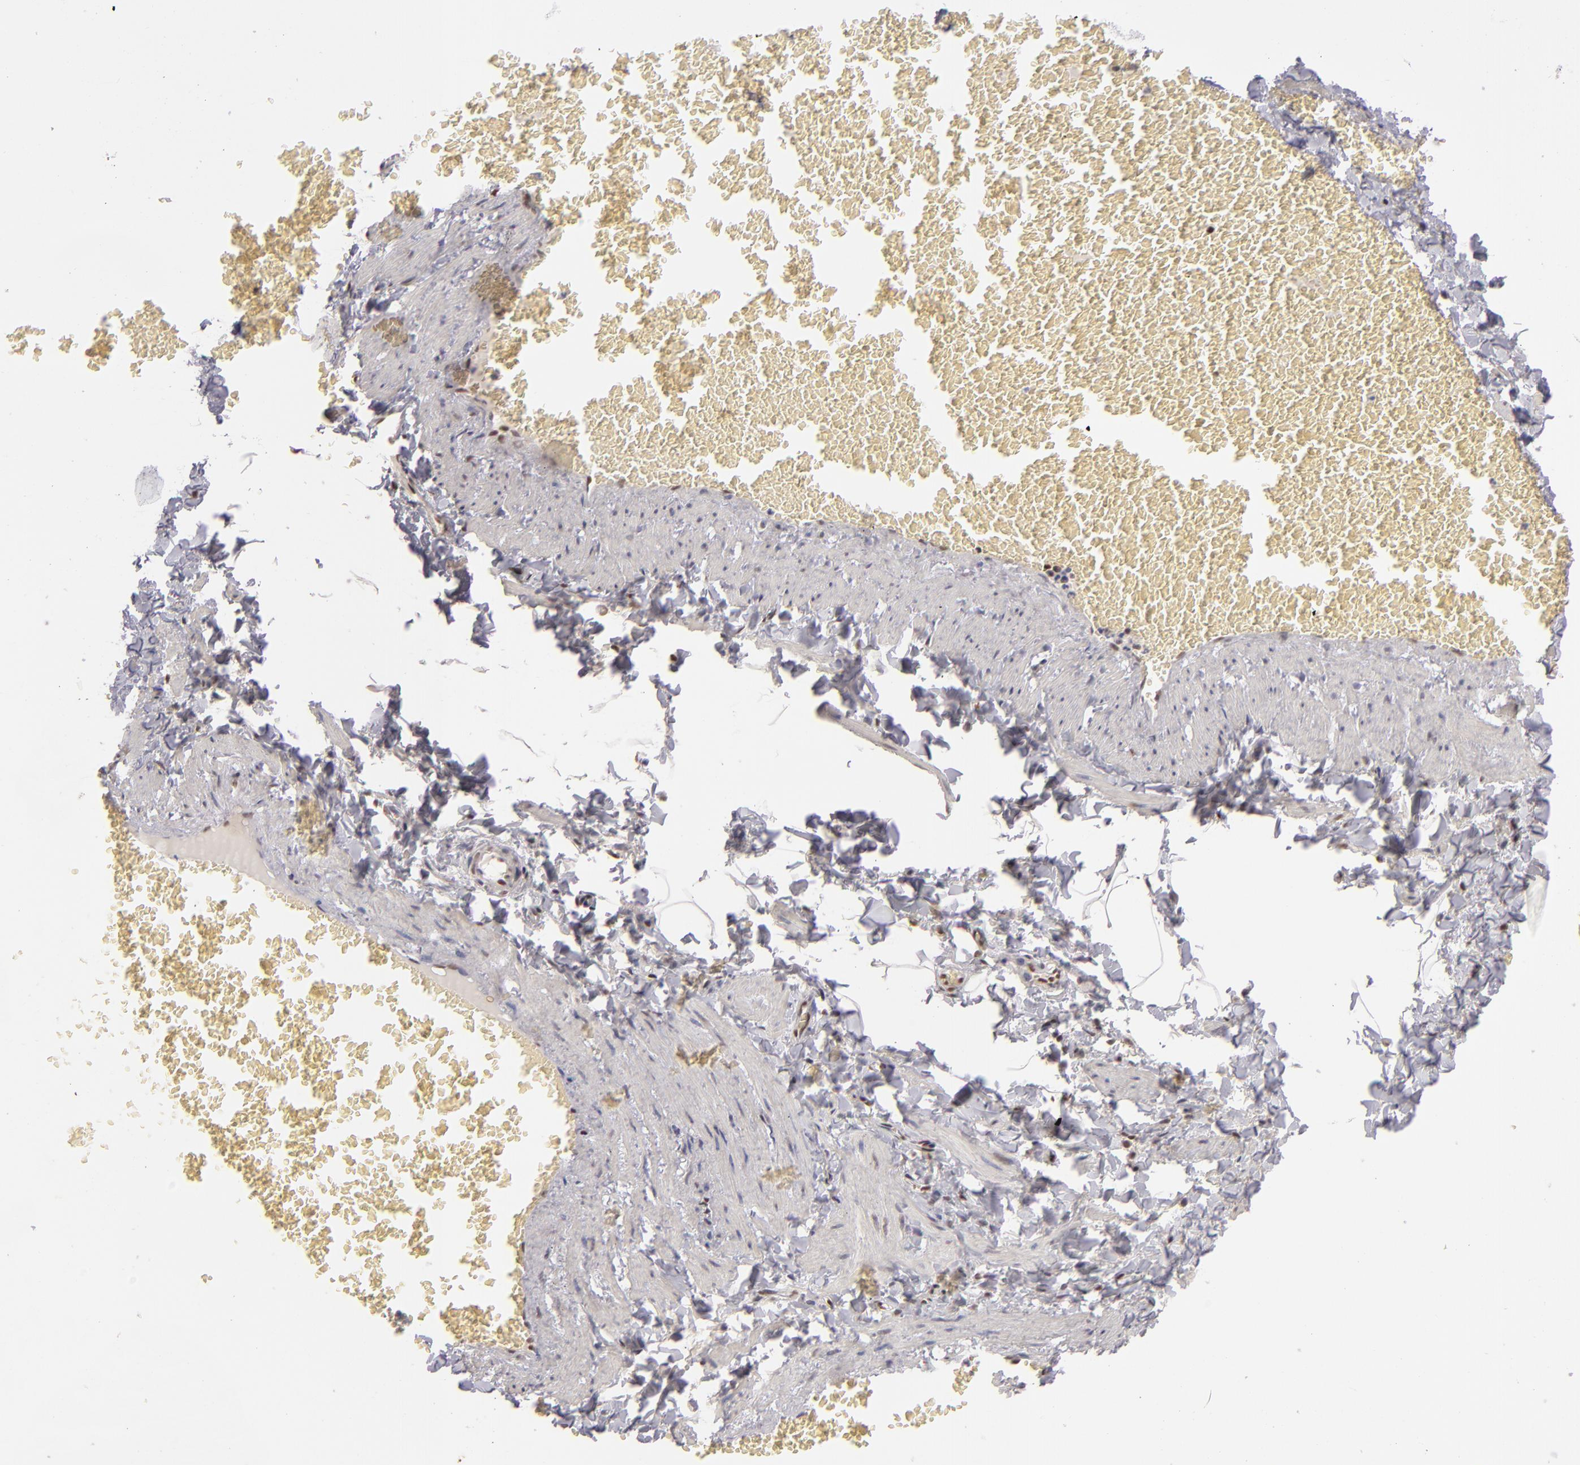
{"staining": {"intensity": "weak", "quantity": ">75%", "location": "nuclear"}, "tissue": "adipose tissue", "cell_type": "Adipocytes", "image_type": "normal", "snomed": [{"axis": "morphology", "description": "Normal tissue, NOS"}, {"axis": "topography", "description": "Vascular tissue"}], "caption": "Adipocytes display low levels of weak nuclear staining in about >75% of cells in benign adipose tissue.", "gene": "DAXX", "patient": {"sex": "male", "age": 41}}